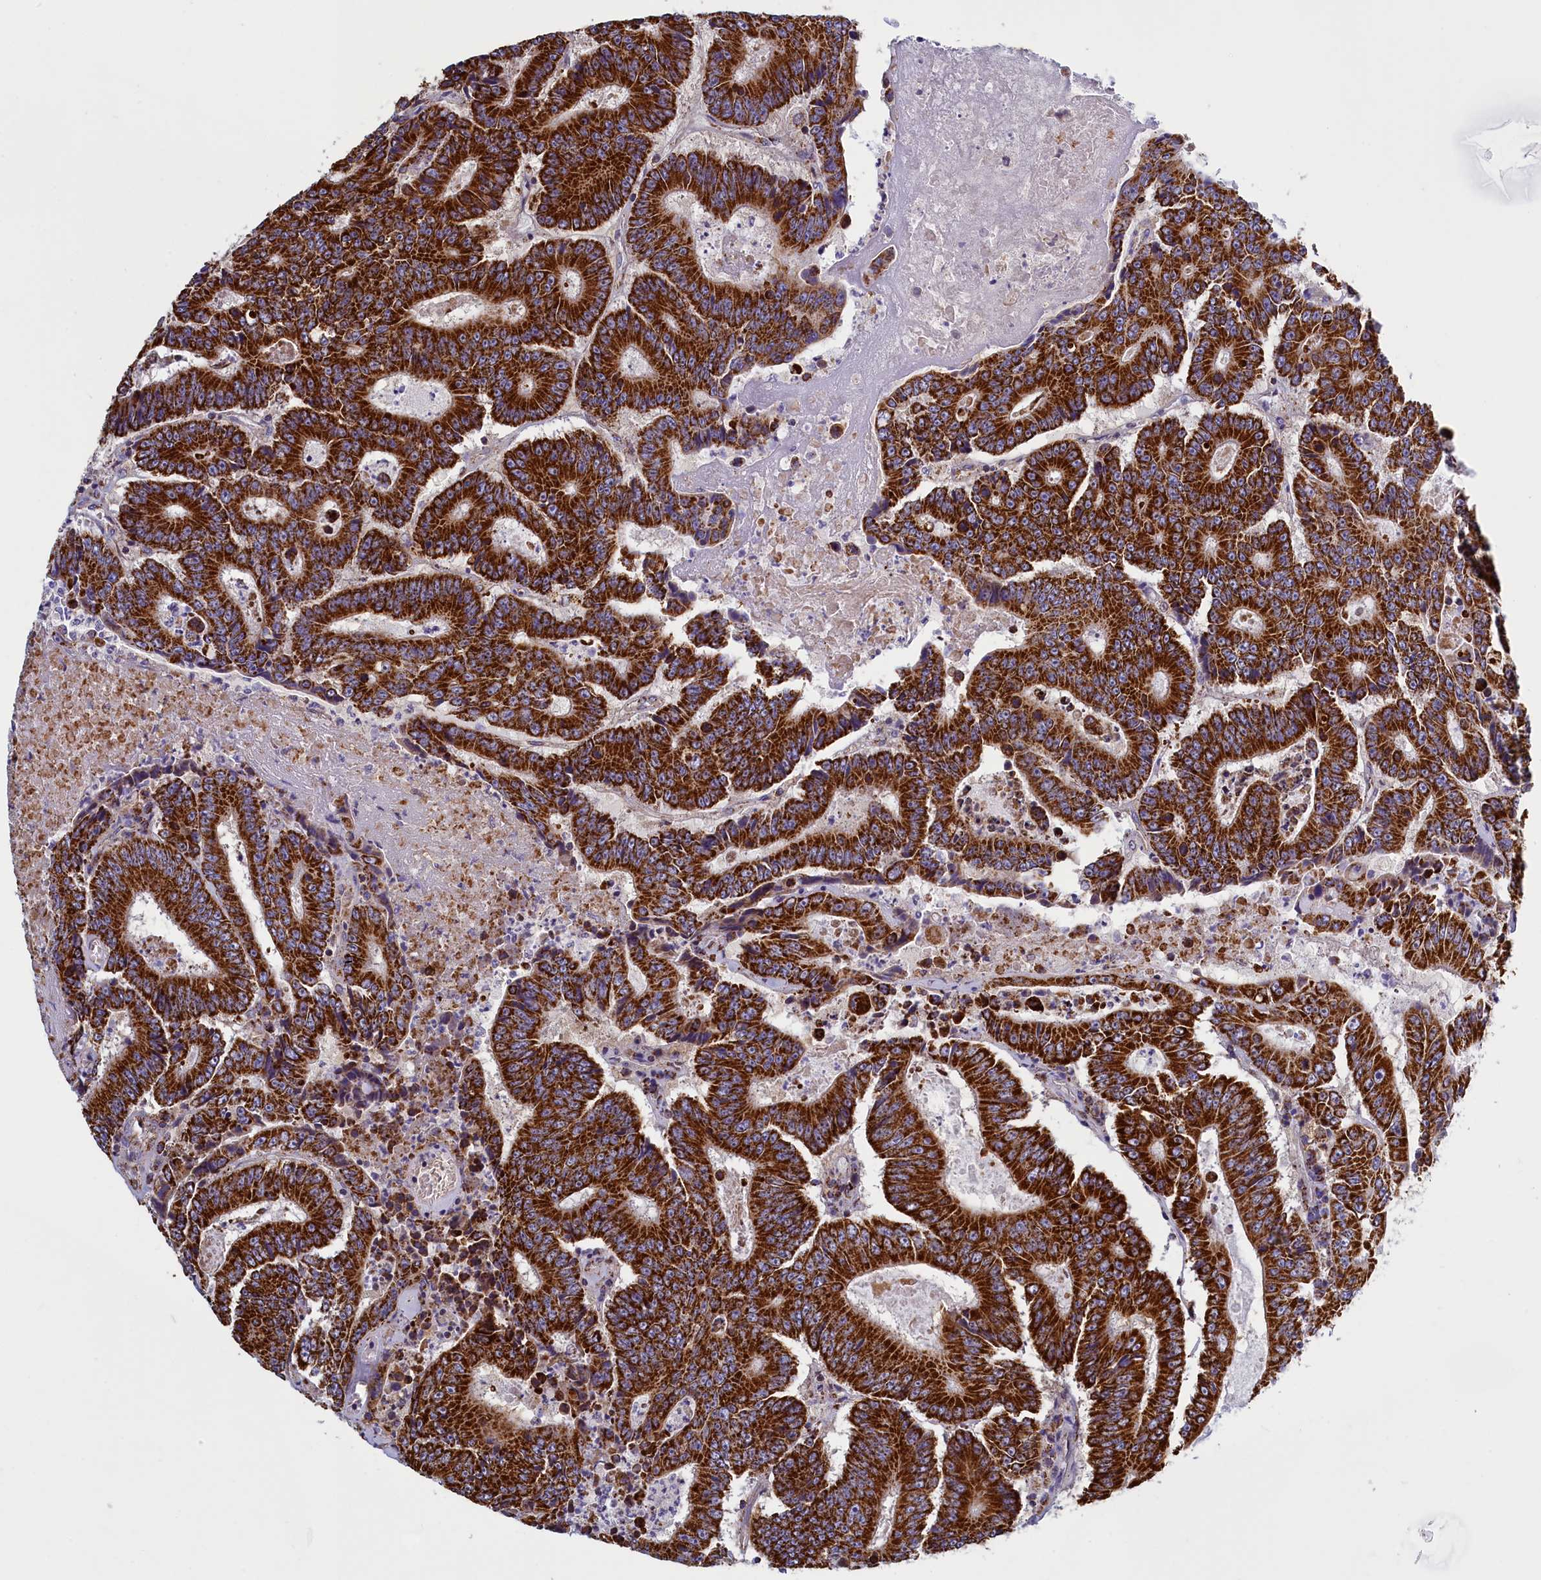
{"staining": {"intensity": "strong", "quantity": ">75%", "location": "cytoplasmic/membranous"}, "tissue": "colorectal cancer", "cell_type": "Tumor cells", "image_type": "cancer", "snomed": [{"axis": "morphology", "description": "Adenocarcinoma, NOS"}, {"axis": "topography", "description": "Colon"}], "caption": "This photomicrograph demonstrates colorectal cancer stained with immunohistochemistry to label a protein in brown. The cytoplasmic/membranous of tumor cells show strong positivity for the protein. Nuclei are counter-stained blue.", "gene": "IFT122", "patient": {"sex": "male", "age": 83}}